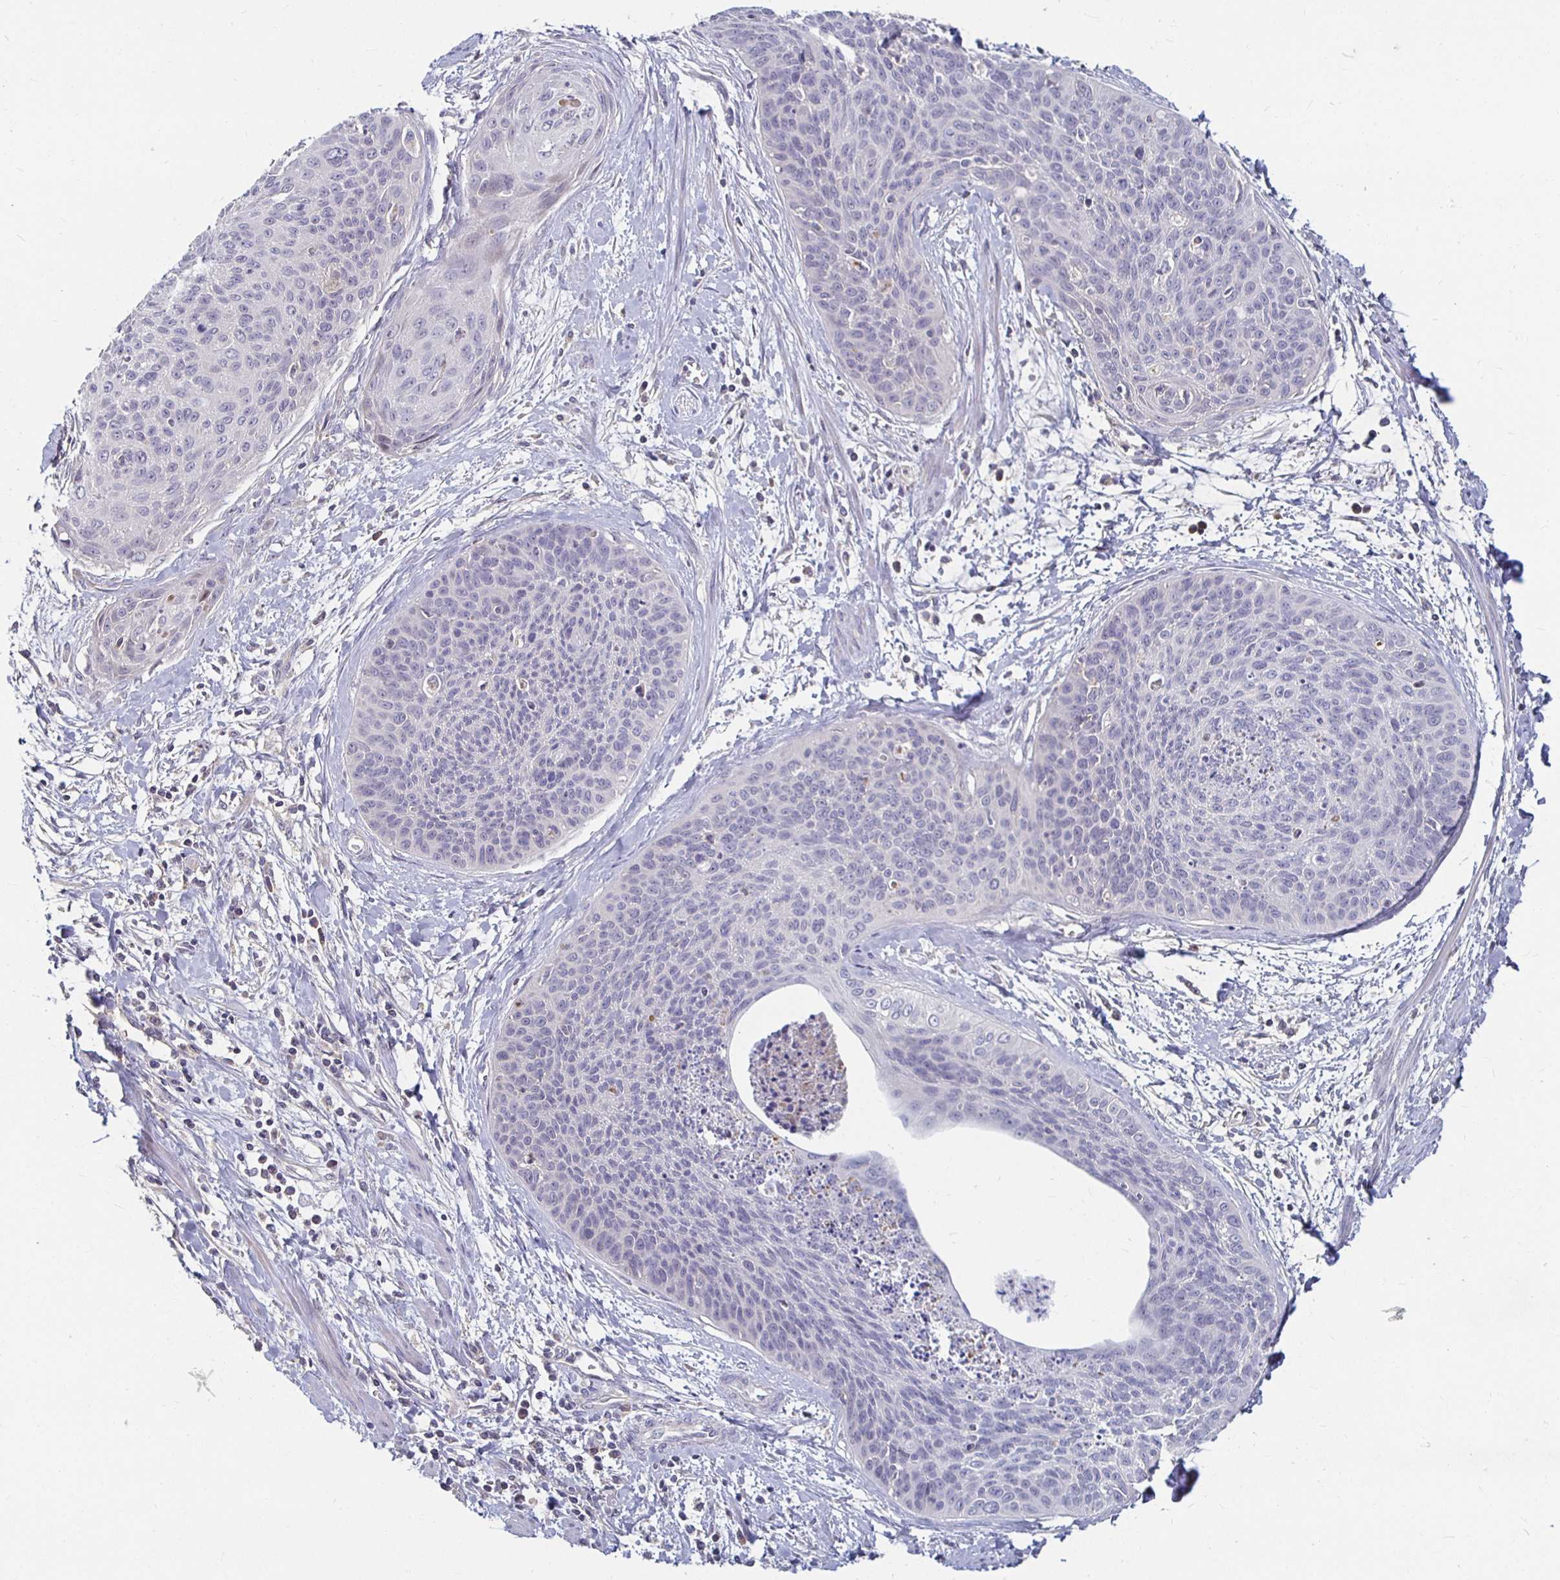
{"staining": {"intensity": "negative", "quantity": "none", "location": "none"}, "tissue": "cervical cancer", "cell_type": "Tumor cells", "image_type": "cancer", "snomed": [{"axis": "morphology", "description": "Squamous cell carcinoma, NOS"}, {"axis": "topography", "description": "Cervix"}], "caption": "Immunohistochemistry (IHC) micrograph of cervical cancer stained for a protein (brown), which shows no expression in tumor cells. (Immunohistochemistry (IHC), brightfield microscopy, high magnification).", "gene": "RNF144B", "patient": {"sex": "female", "age": 55}}